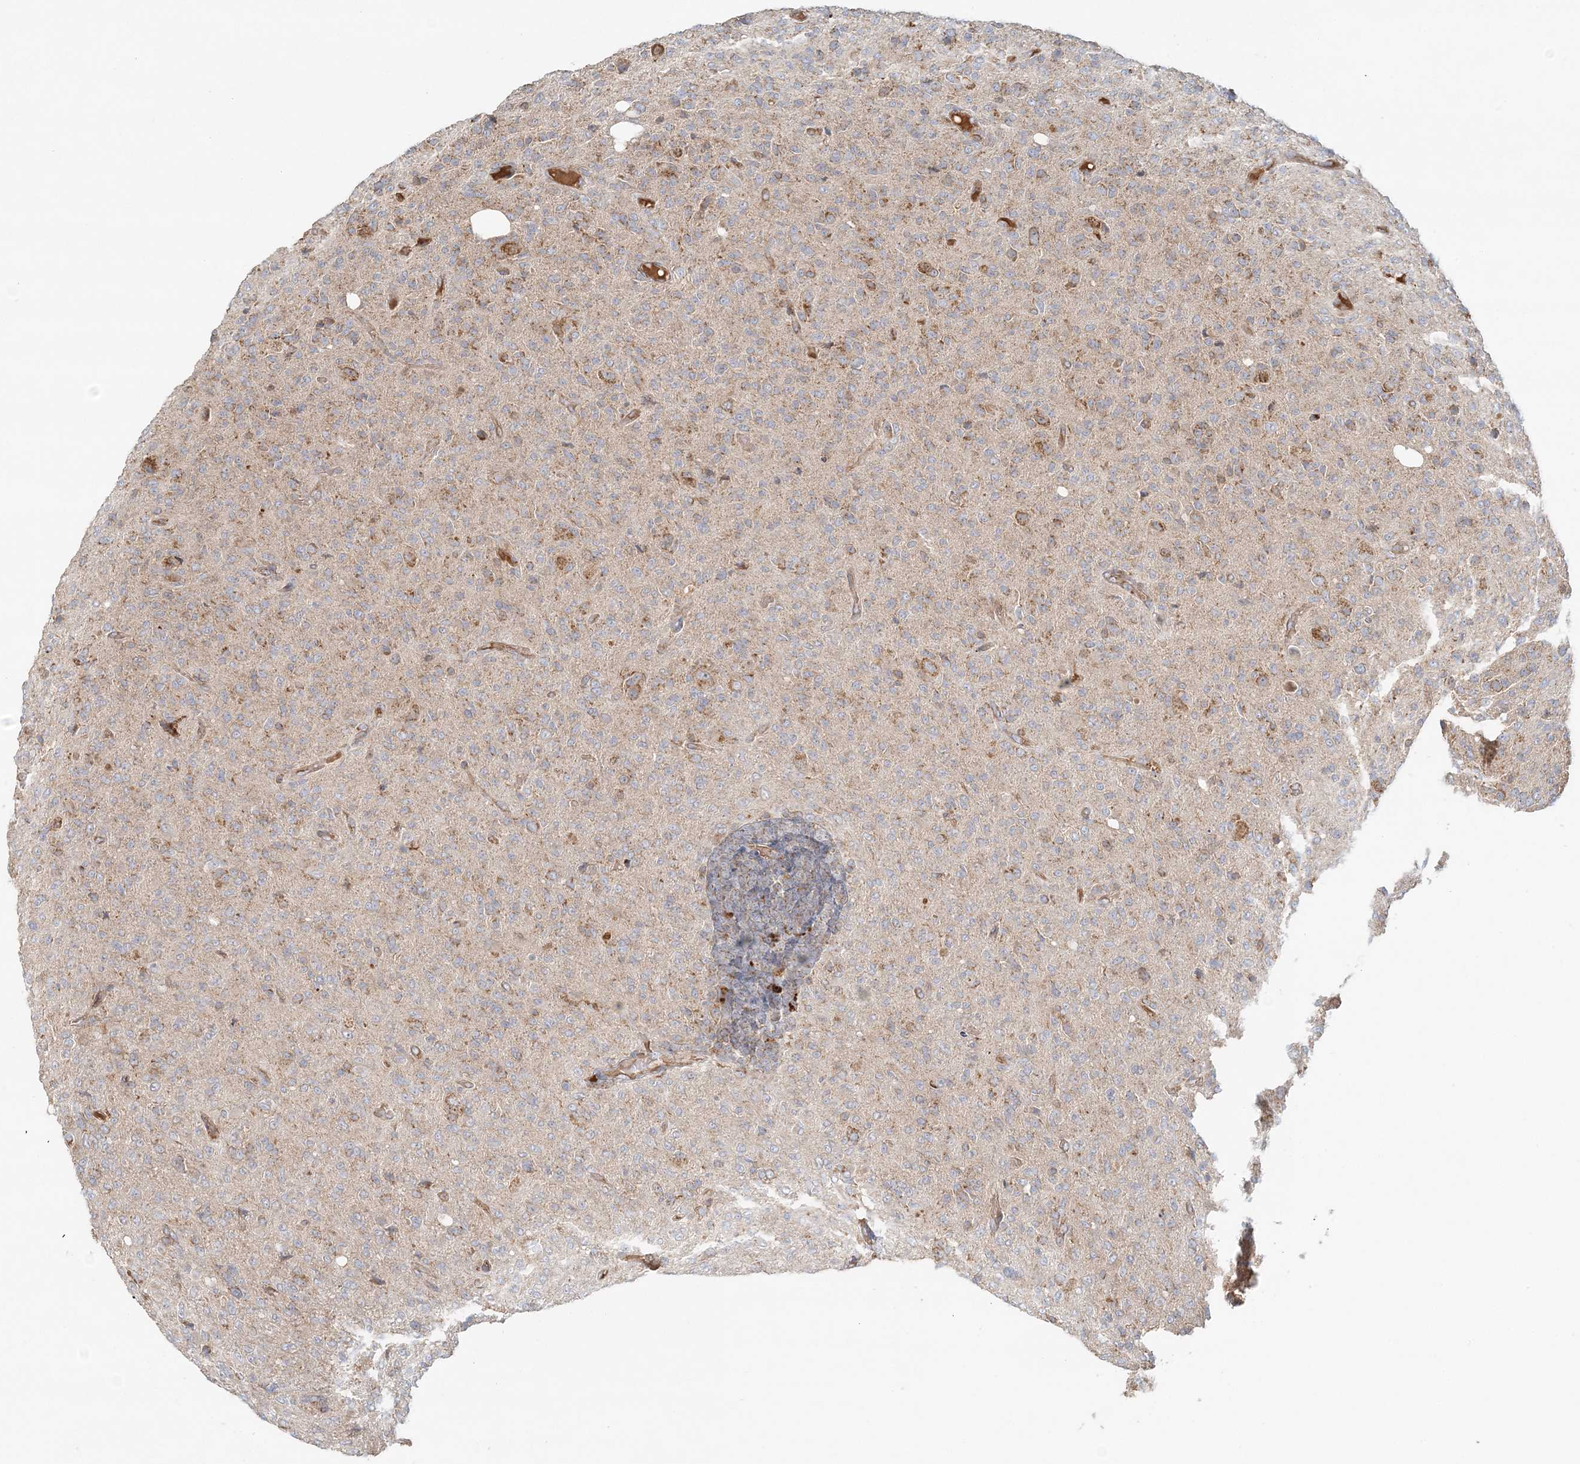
{"staining": {"intensity": "moderate", "quantity": ">75%", "location": "cytoplasmic/membranous"}, "tissue": "glioma", "cell_type": "Tumor cells", "image_type": "cancer", "snomed": [{"axis": "morphology", "description": "Glioma, malignant, High grade"}, {"axis": "topography", "description": "Brain"}], "caption": "Glioma stained for a protein (brown) demonstrates moderate cytoplasmic/membranous positive positivity in about >75% of tumor cells.", "gene": "KIAA0232", "patient": {"sex": "female", "age": 57}}